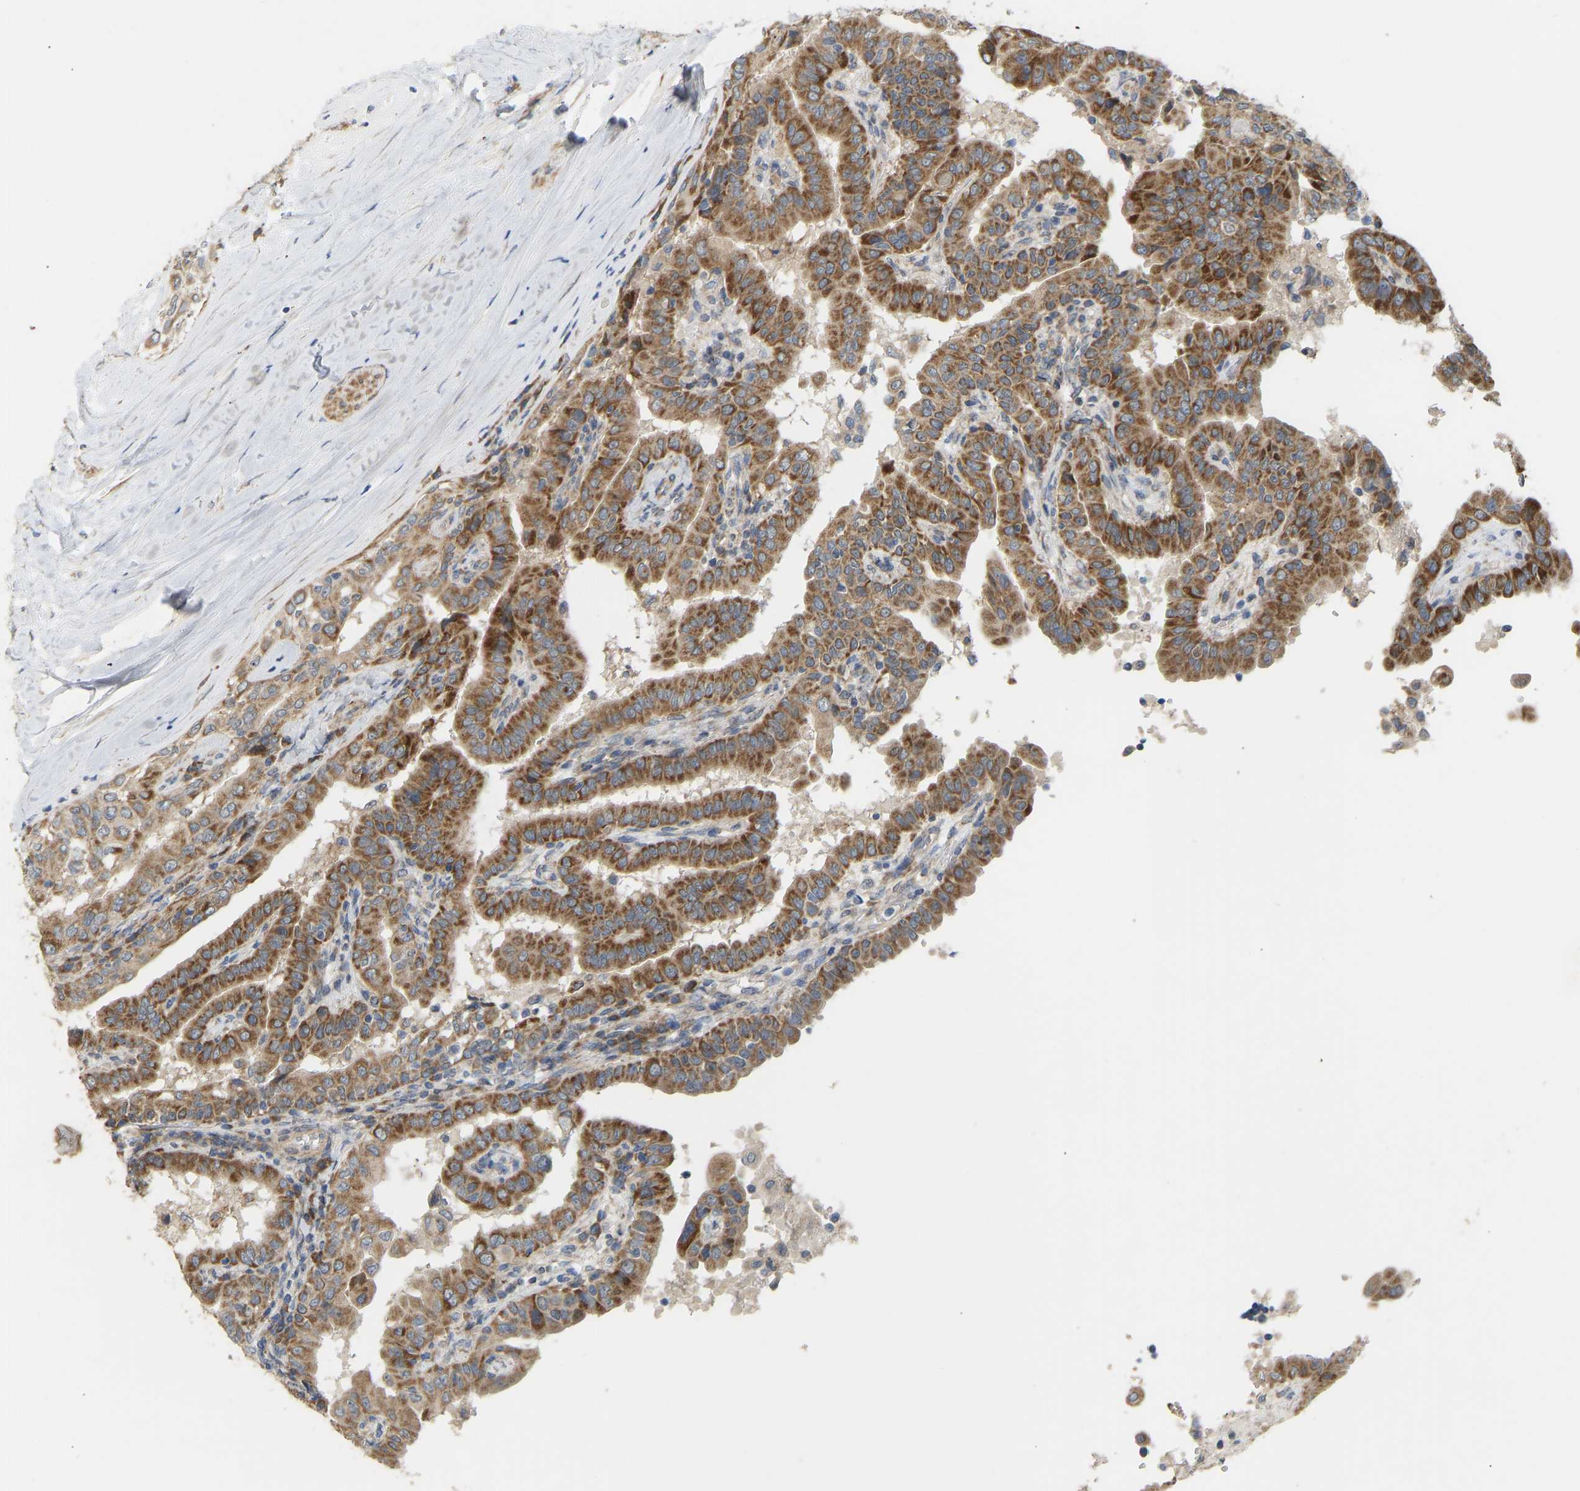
{"staining": {"intensity": "moderate", "quantity": ">75%", "location": "cytoplasmic/membranous"}, "tissue": "thyroid cancer", "cell_type": "Tumor cells", "image_type": "cancer", "snomed": [{"axis": "morphology", "description": "Papillary adenocarcinoma, NOS"}, {"axis": "topography", "description": "Thyroid gland"}], "caption": "Immunohistochemistry (IHC) (DAB (3,3'-diaminobenzidine)) staining of human papillary adenocarcinoma (thyroid) displays moderate cytoplasmic/membranous protein expression in approximately >75% of tumor cells.", "gene": "HACD2", "patient": {"sex": "male", "age": 33}}